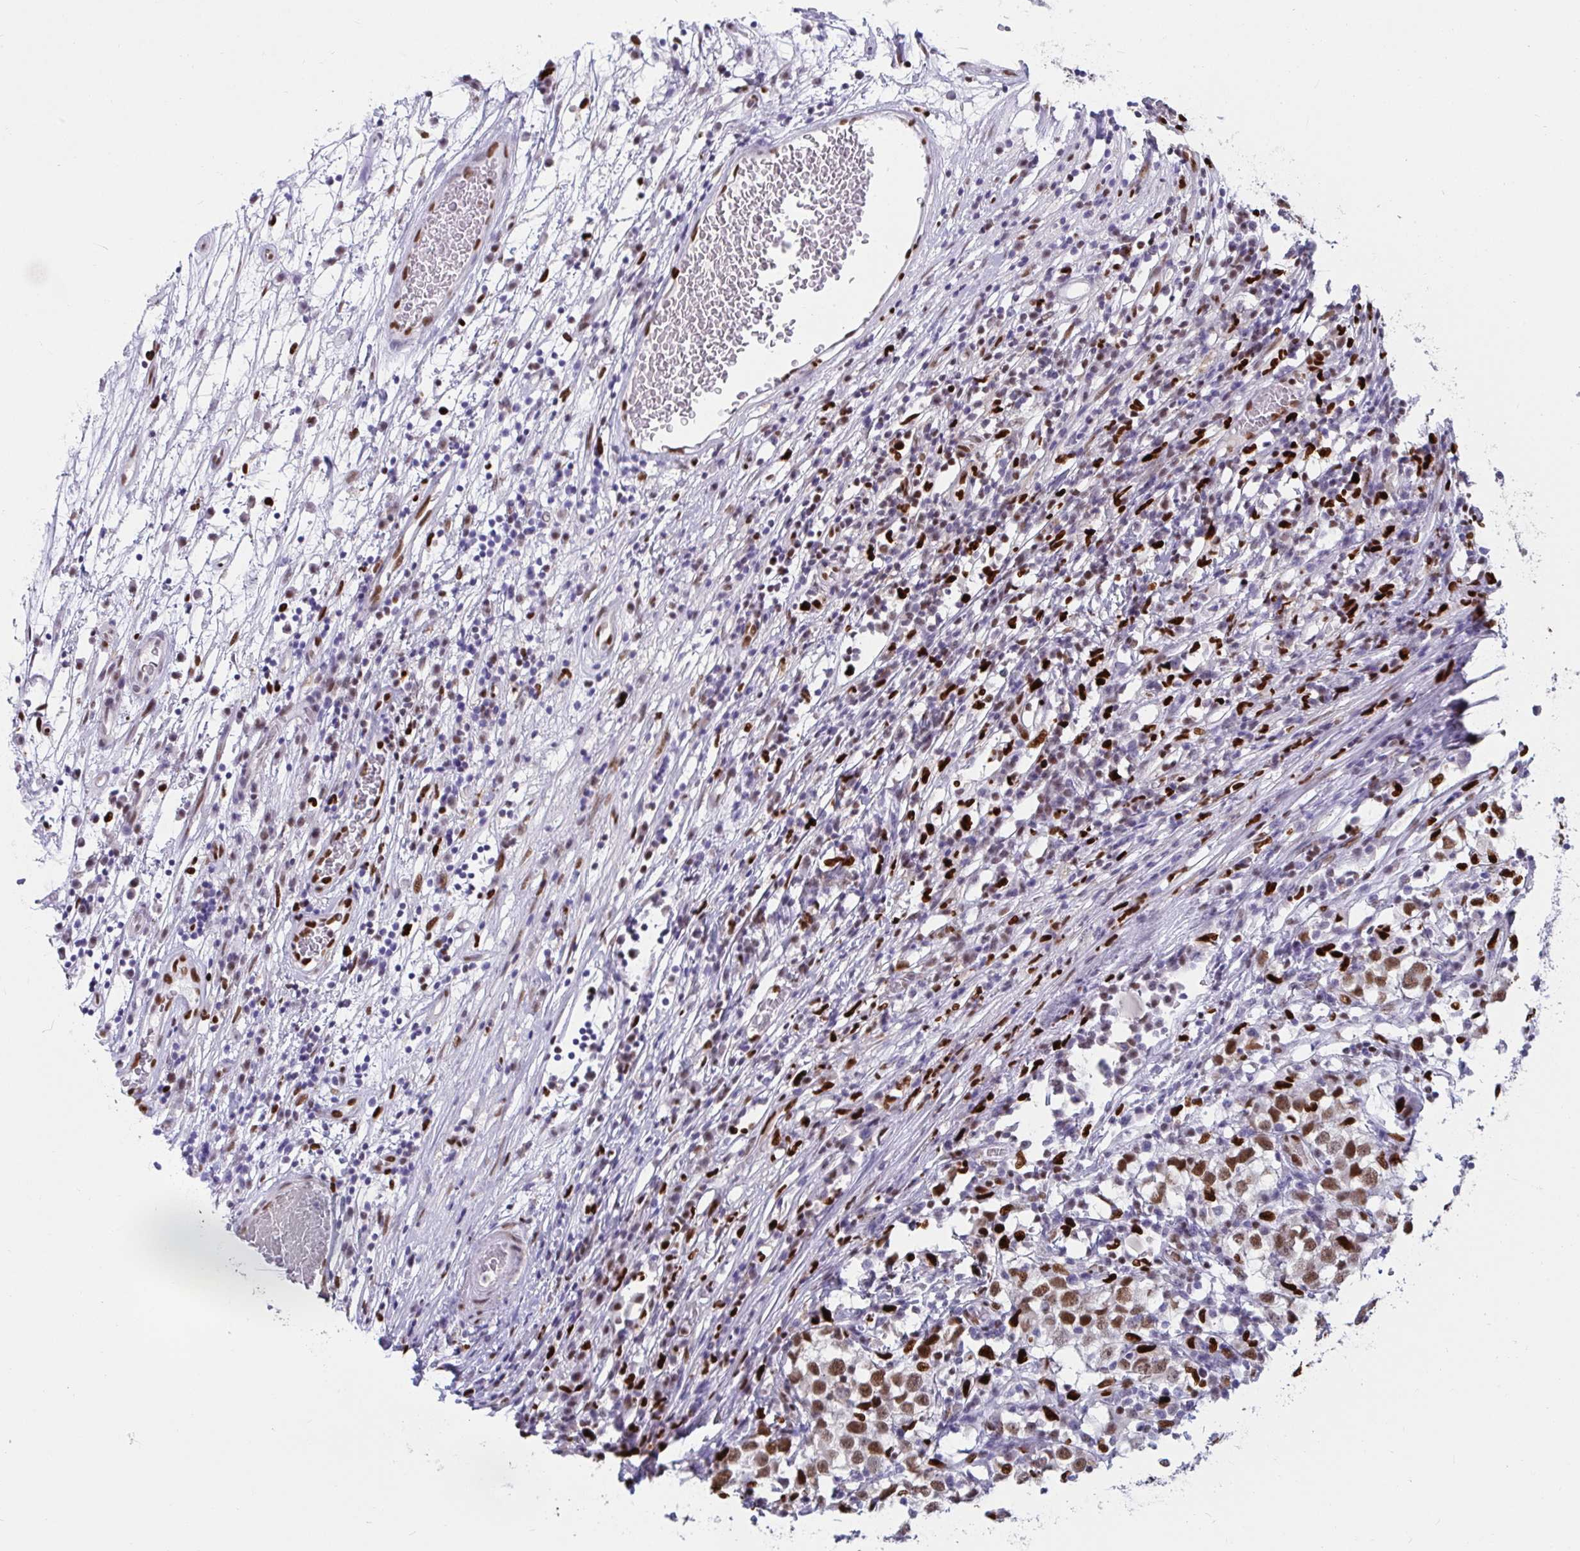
{"staining": {"intensity": "moderate", "quantity": ">75%", "location": "nuclear"}, "tissue": "testis cancer", "cell_type": "Tumor cells", "image_type": "cancer", "snomed": [{"axis": "morphology", "description": "Seminoma, NOS"}, {"axis": "topography", "description": "Testis"}], "caption": "IHC of testis seminoma displays medium levels of moderate nuclear staining in approximately >75% of tumor cells.", "gene": "ZNF586", "patient": {"sex": "male", "age": 65}}